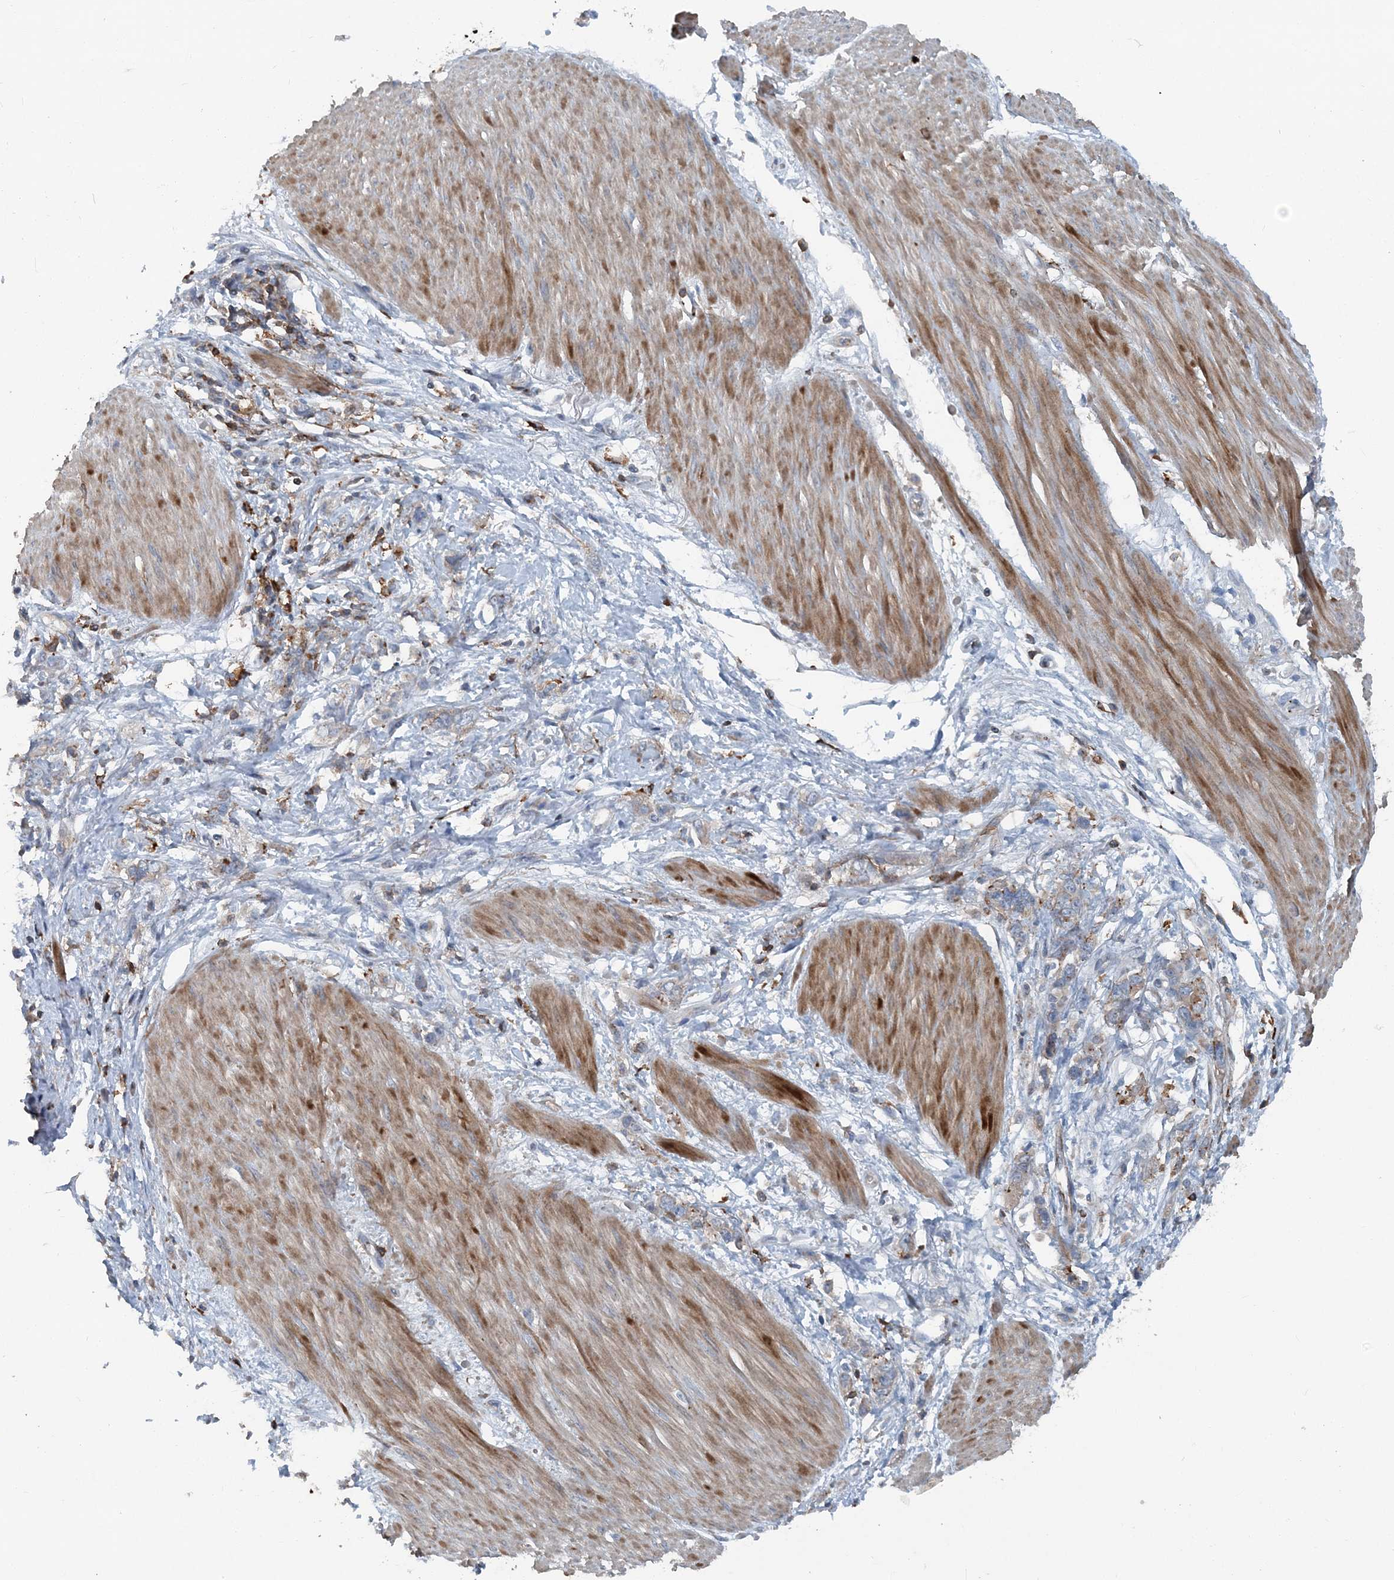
{"staining": {"intensity": "negative", "quantity": "none", "location": "none"}, "tissue": "stomach cancer", "cell_type": "Tumor cells", "image_type": "cancer", "snomed": [{"axis": "morphology", "description": "Adenocarcinoma, NOS"}, {"axis": "topography", "description": "Stomach"}], "caption": "Stomach cancer was stained to show a protein in brown. There is no significant positivity in tumor cells.", "gene": "DGUOK", "patient": {"sex": "female", "age": 76}}